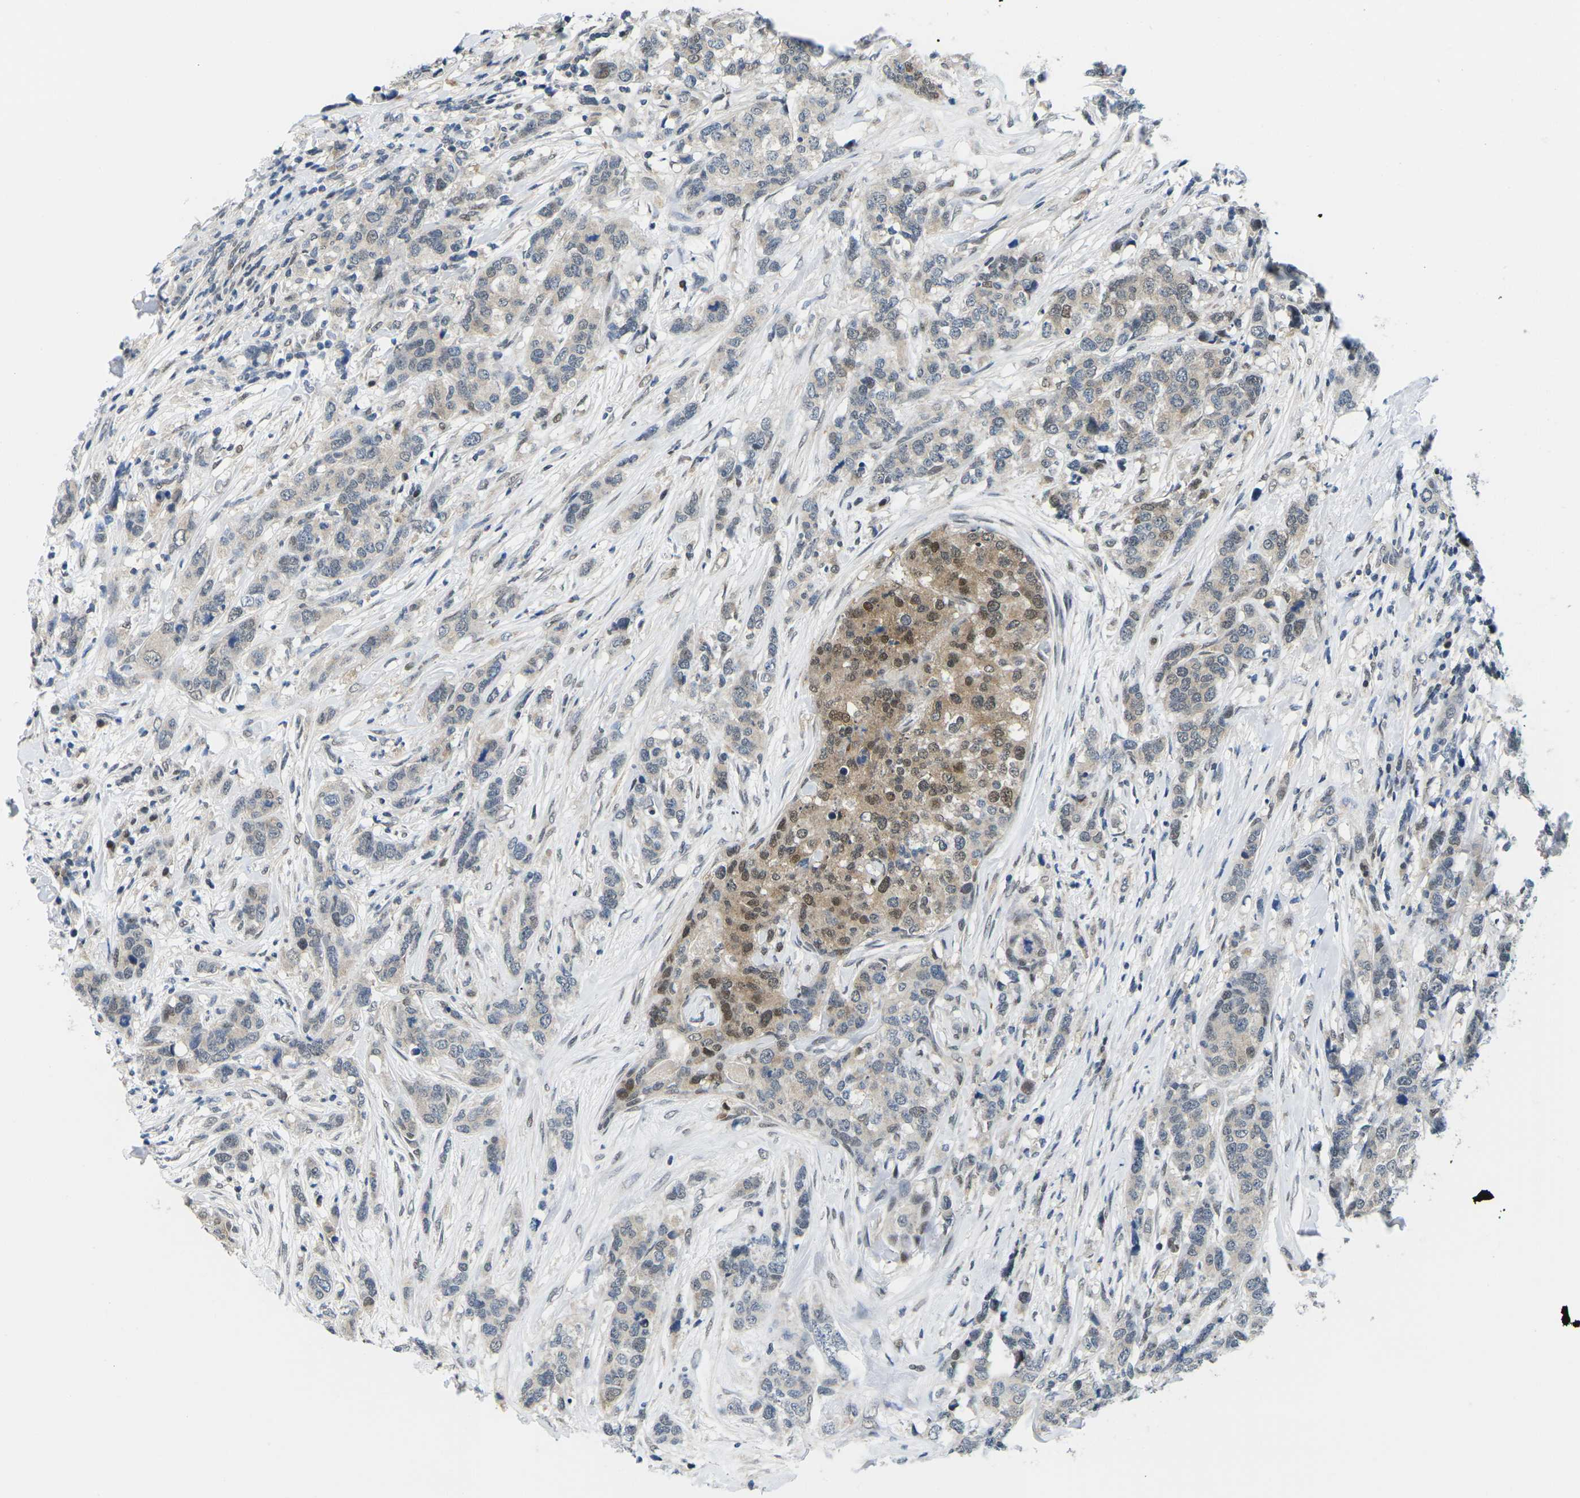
{"staining": {"intensity": "weak", "quantity": "<25%", "location": "cytoplasmic/membranous,nuclear"}, "tissue": "breast cancer", "cell_type": "Tumor cells", "image_type": "cancer", "snomed": [{"axis": "morphology", "description": "Lobular carcinoma"}, {"axis": "topography", "description": "Breast"}], "caption": "Histopathology image shows no protein expression in tumor cells of breast cancer (lobular carcinoma) tissue. (Stains: DAB IHC with hematoxylin counter stain, Microscopy: brightfield microscopy at high magnification).", "gene": "UBA7", "patient": {"sex": "female", "age": 59}}